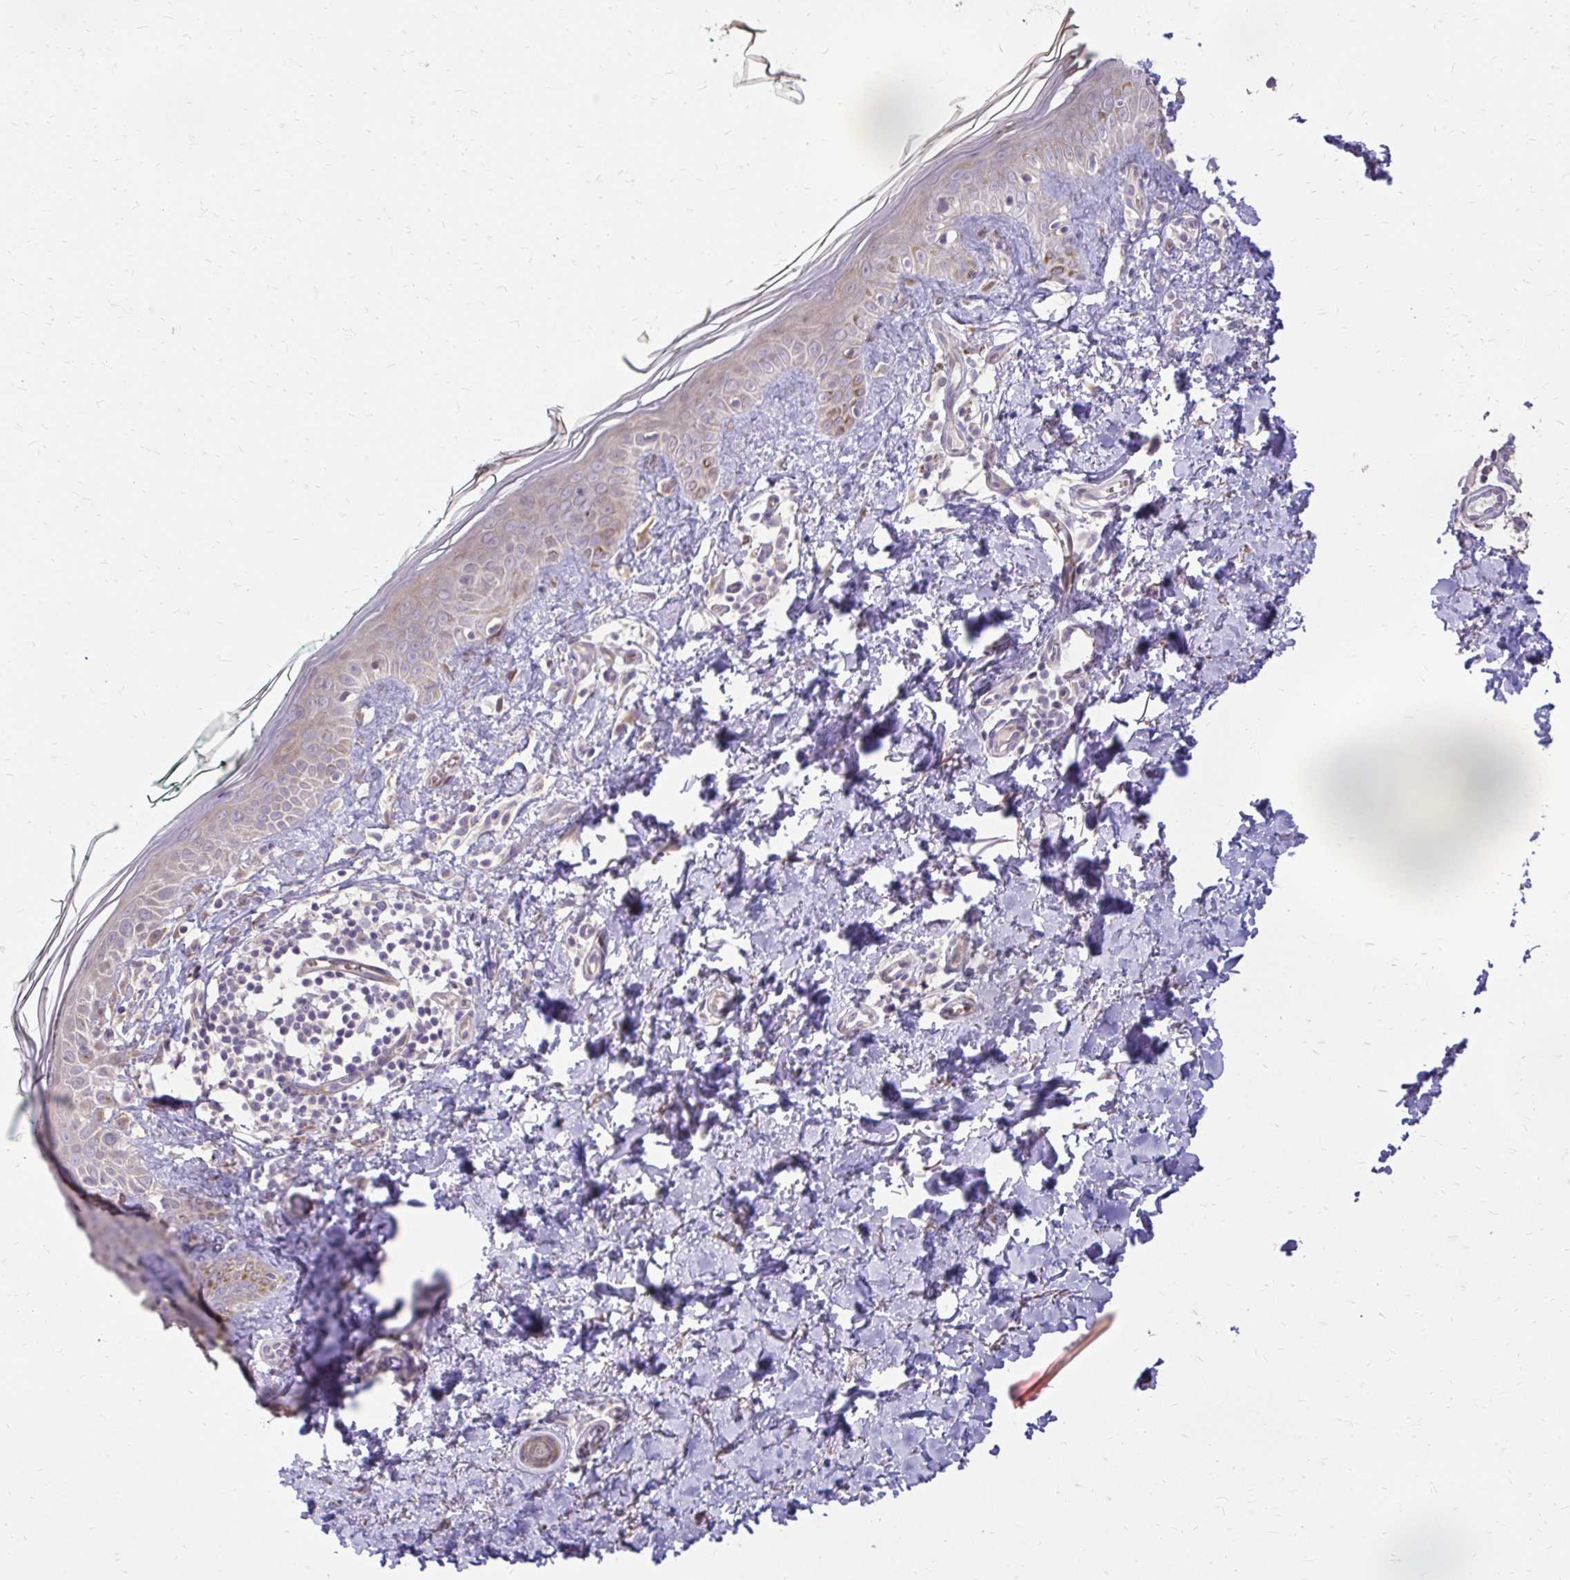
{"staining": {"intensity": "negative", "quantity": "none", "location": "none"}, "tissue": "skin", "cell_type": "Fibroblasts", "image_type": "normal", "snomed": [{"axis": "morphology", "description": "Normal tissue, NOS"}, {"axis": "topography", "description": "Skin"}, {"axis": "topography", "description": "Peripheral nerve tissue"}], "caption": "Protein analysis of unremarkable skin demonstrates no significant expression in fibroblasts.", "gene": "MYORG", "patient": {"sex": "female", "age": 45}}